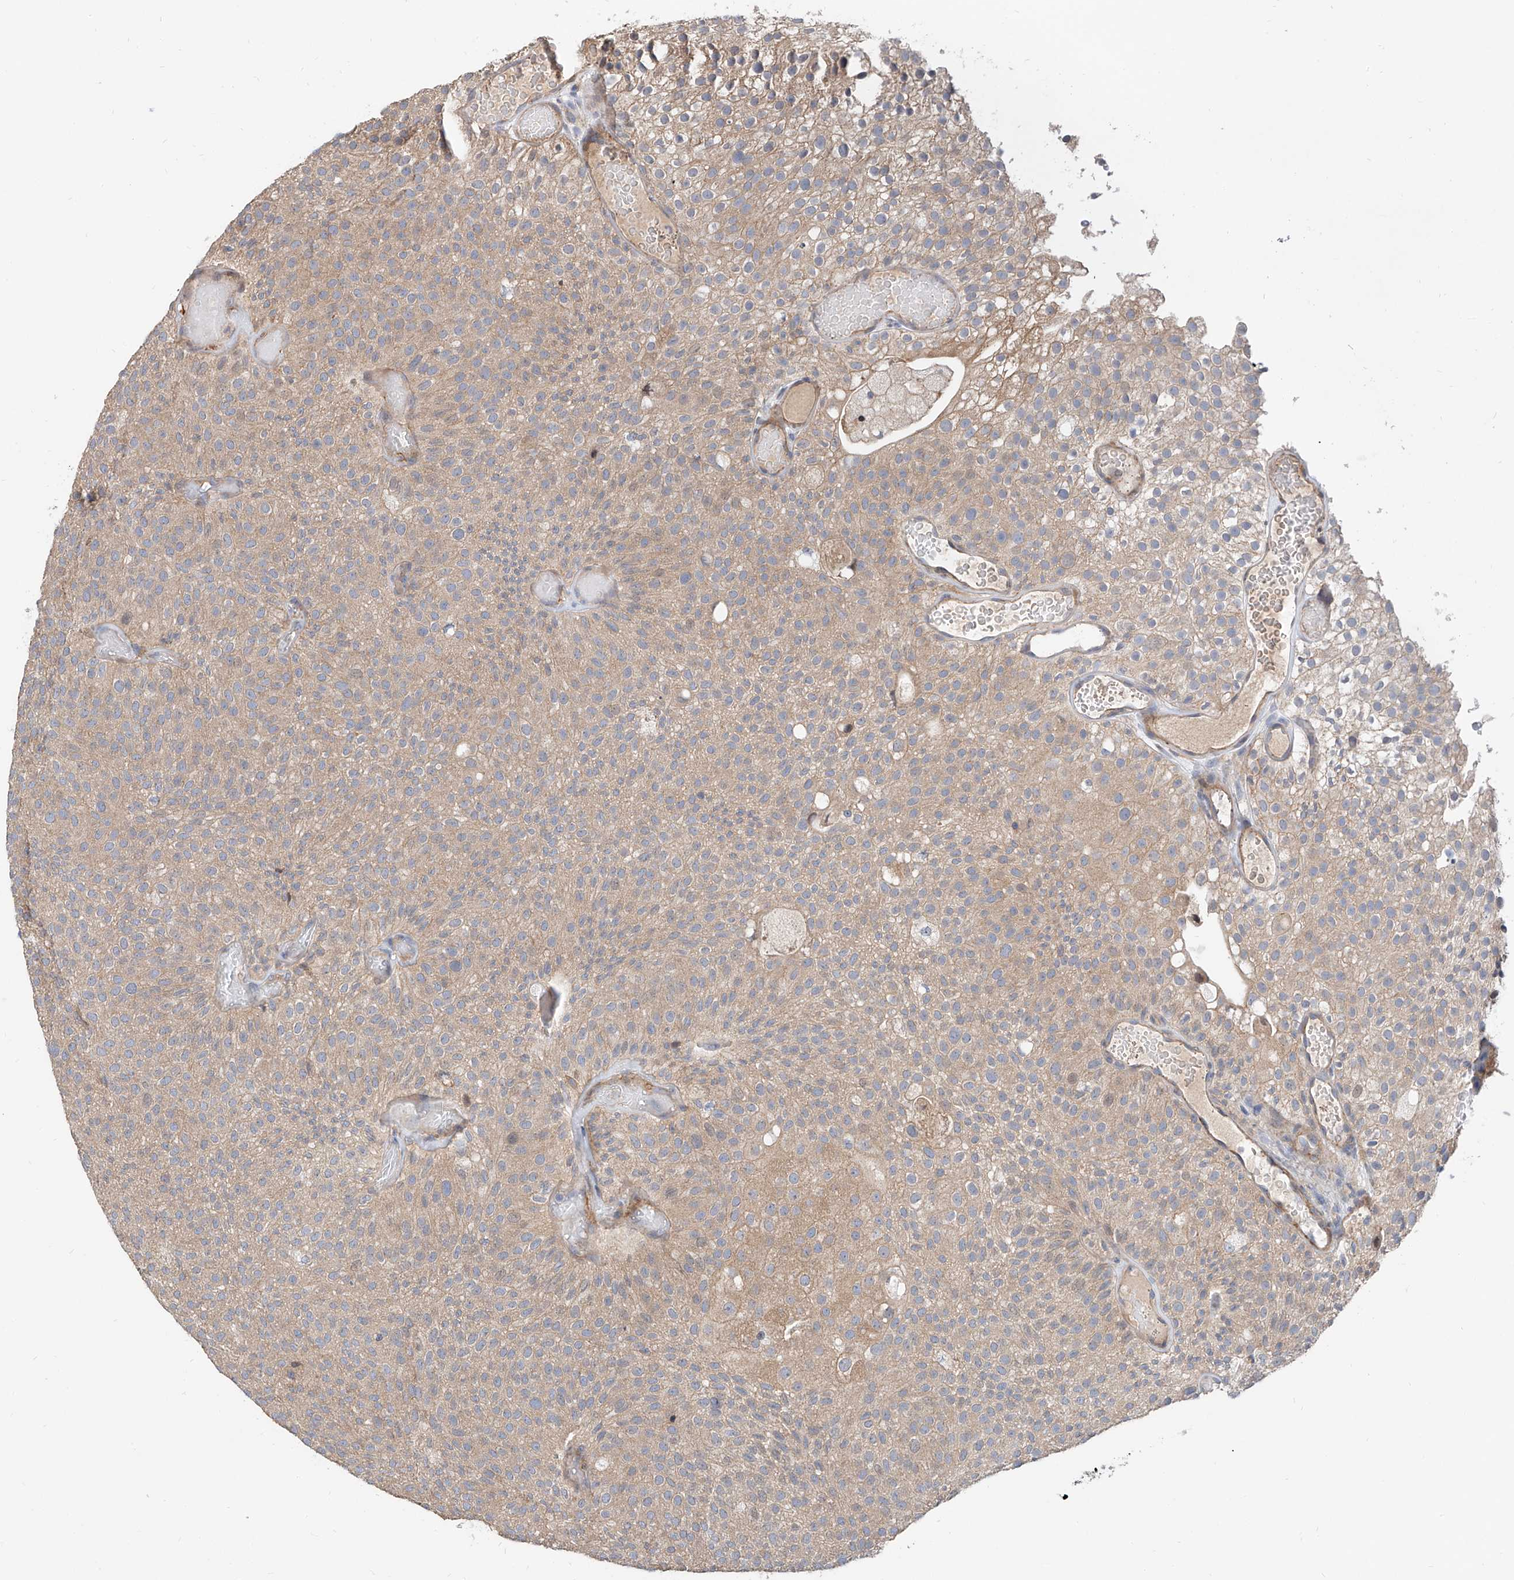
{"staining": {"intensity": "weak", "quantity": ">75%", "location": "cytoplasmic/membranous"}, "tissue": "urothelial cancer", "cell_type": "Tumor cells", "image_type": "cancer", "snomed": [{"axis": "morphology", "description": "Urothelial carcinoma, Low grade"}, {"axis": "topography", "description": "Urinary bladder"}], "caption": "High-power microscopy captured an immunohistochemistry (IHC) image of urothelial carcinoma (low-grade), revealing weak cytoplasmic/membranous expression in about >75% of tumor cells.", "gene": "MAGEE2", "patient": {"sex": "male", "age": 78}}